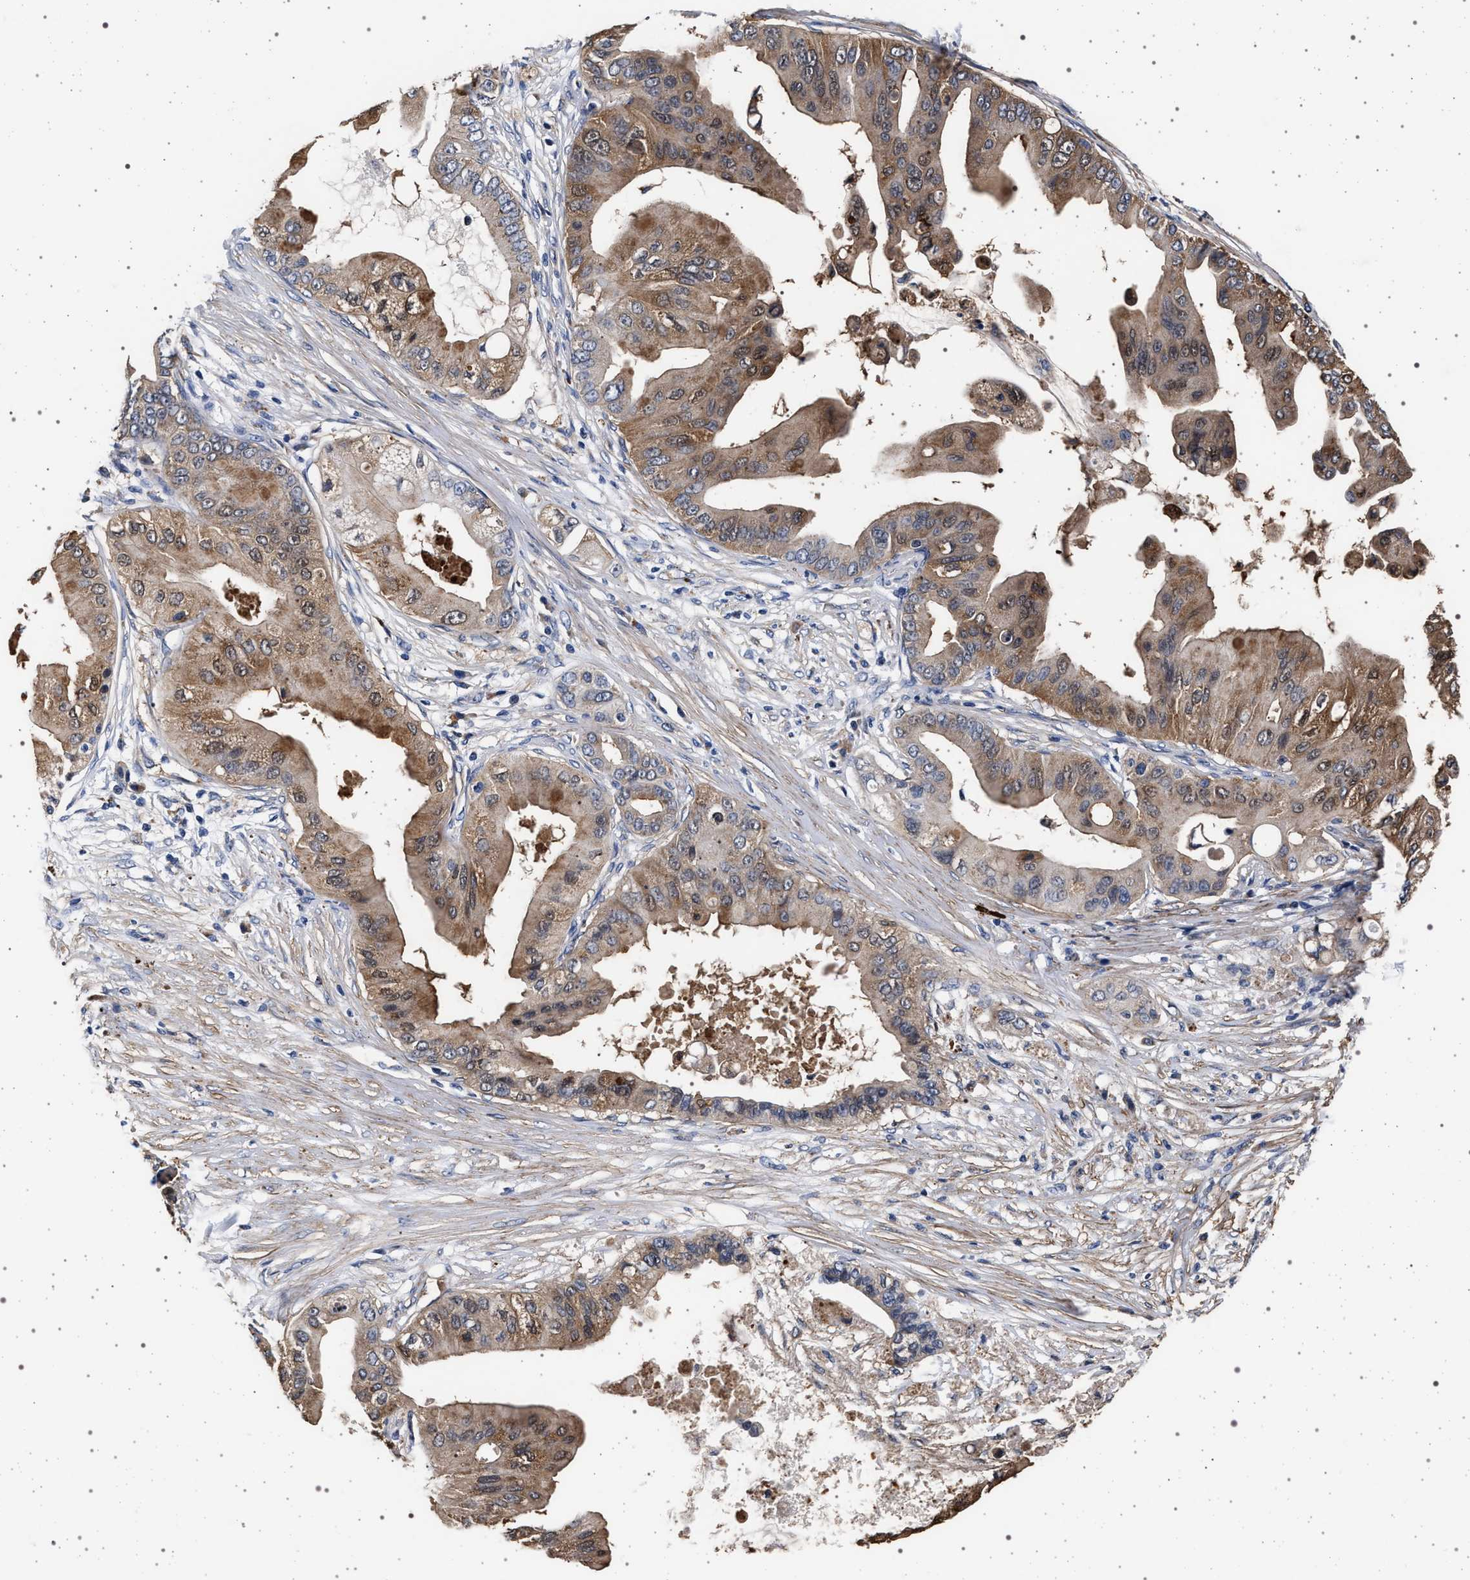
{"staining": {"intensity": "moderate", "quantity": "25%-75%", "location": "cytoplasmic/membranous,nuclear"}, "tissue": "pancreatic cancer", "cell_type": "Tumor cells", "image_type": "cancer", "snomed": [{"axis": "morphology", "description": "Adenocarcinoma, NOS"}, {"axis": "topography", "description": "Pancreas"}], "caption": "Adenocarcinoma (pancreatic) stained with IHC reveals moderate cytoplasmic/membranous and nuclear positivity in about 25%-75% of tumor cells.", "gene": "KCNK6", "patient": {"sex": "female", "age": 75}}